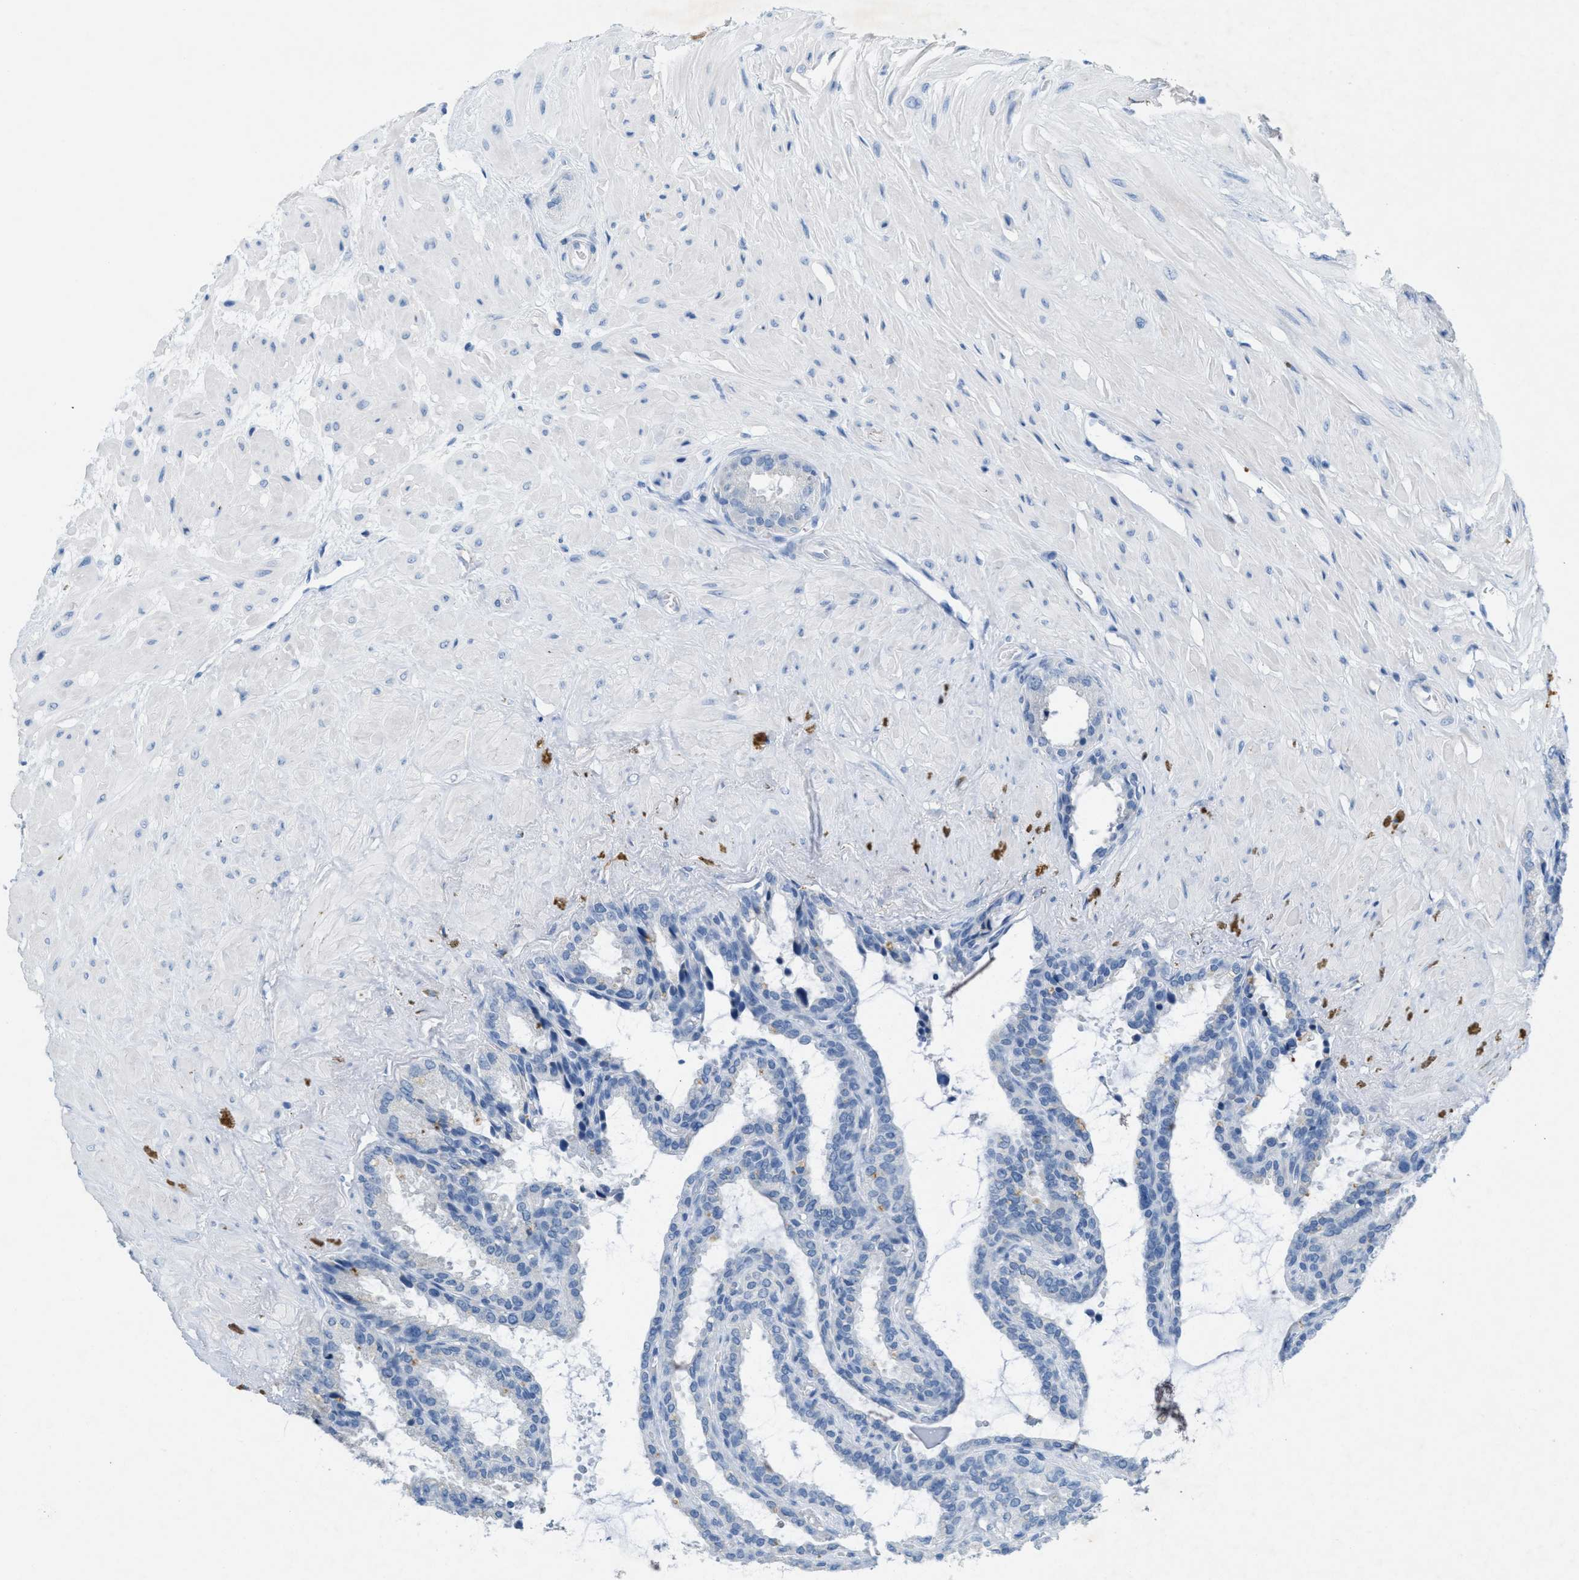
{"staining": {"intensity": "negative", "quantity": "none", "location": "none"}, "tissue": "seminal vesicle", "cell_type": "Glandular cells", "image_type": "normal", "snomed": [{"axis": "morphology", "description": "Normal tissue, NOS"}, {"axis": "topography", "description": "Seminal veicle"}], "caption": "Immunohistochemistry (IHC) photomicrograph of normal seminal vesicle stained for a protein (brown), which reveals no expression in glandular cells.", "gene": "GPM6A", "patient": {"sex": "male", "age": 46}}